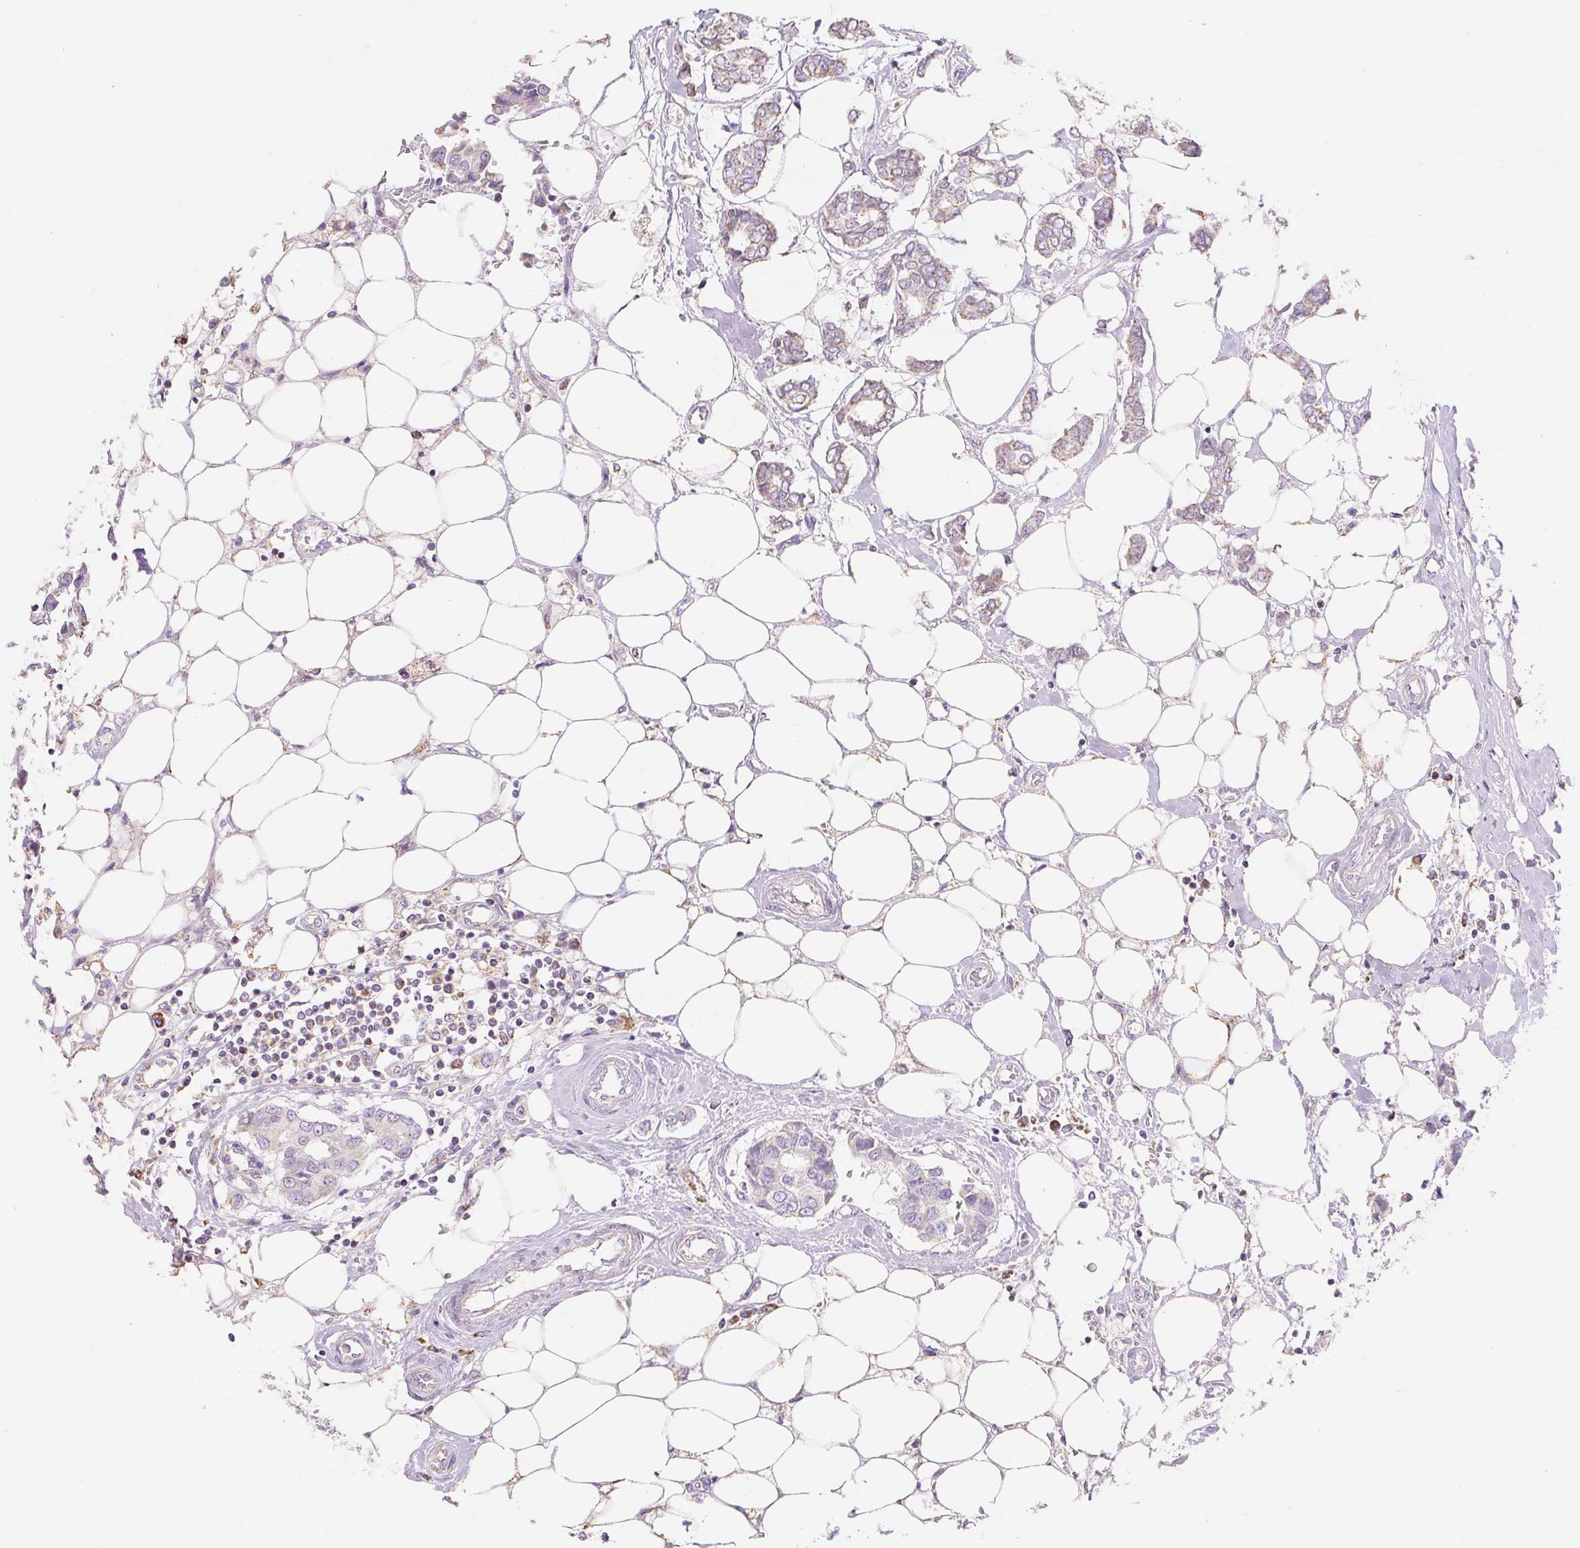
{"staining": {"intensity": "weak", "quantity": "25%-75%", "location": "cytoplasmic/membranous"}, "tissue": "breast cancer", "cell_type": "Tumor cells", "image_type": "cancer", "snomed": [{"axis": "morphology", "description": "Duct carcinoma"}, {"axis": "topography", "description": "Breast"}], "caption": "DAB (3,3'-diaminobenzidine) immunohistochemical staining of human intraductal carcinoma (breast) reveals weak cytoplasmic/membranous protein staining in about 25%-75% of tumor cells.", "gene": "DHX35", "patient": {"sex": "female", "age": 73}}